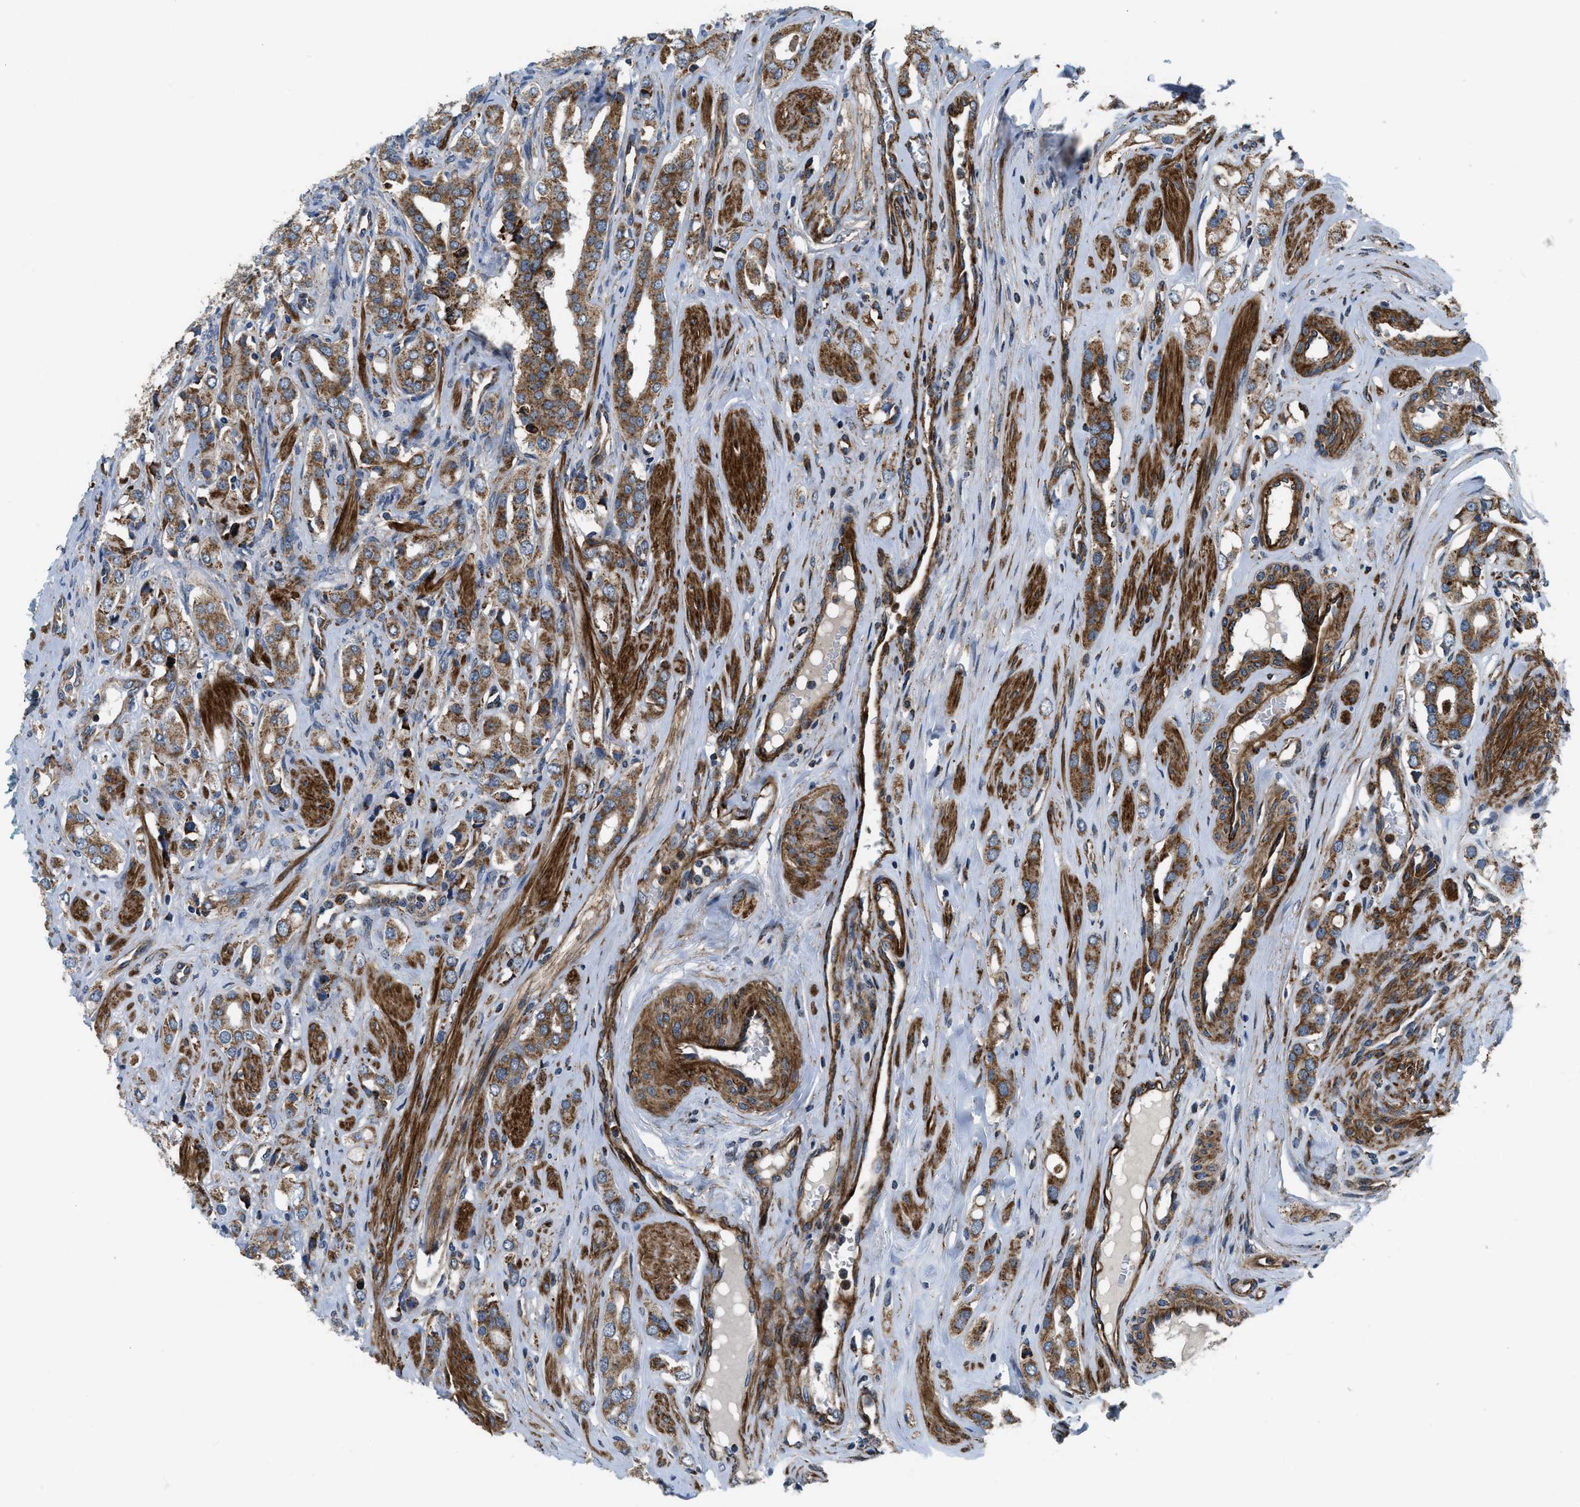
{"staining": {"intensity": "moderate", "quantity": ">75%", "location": "cytoplasmic/membranous"}, "tissue": "prostate cancer", "cell_type": "Tumor cells", "image_type": "cancer", "snomed": [{"axis": "morphology", "description": "Adenocarcinoma, High grade"}, {"axis": "topography", "description": "Prostate"}], "caption": "Immunohistochemical staining of human high-grade adenocarcinoma (prostate) reveals medium levels of moderate cytoplasmic/membranous protein positivity in approximately >75% of tumor cells. The staining was performed using DAB to visualize the protein expression in brown, while the nuclei were stained in blue with hematoxylin (Magnification: 20x).", "gene": "GSDME", "patient": {"sex": "male", "age": 52}}